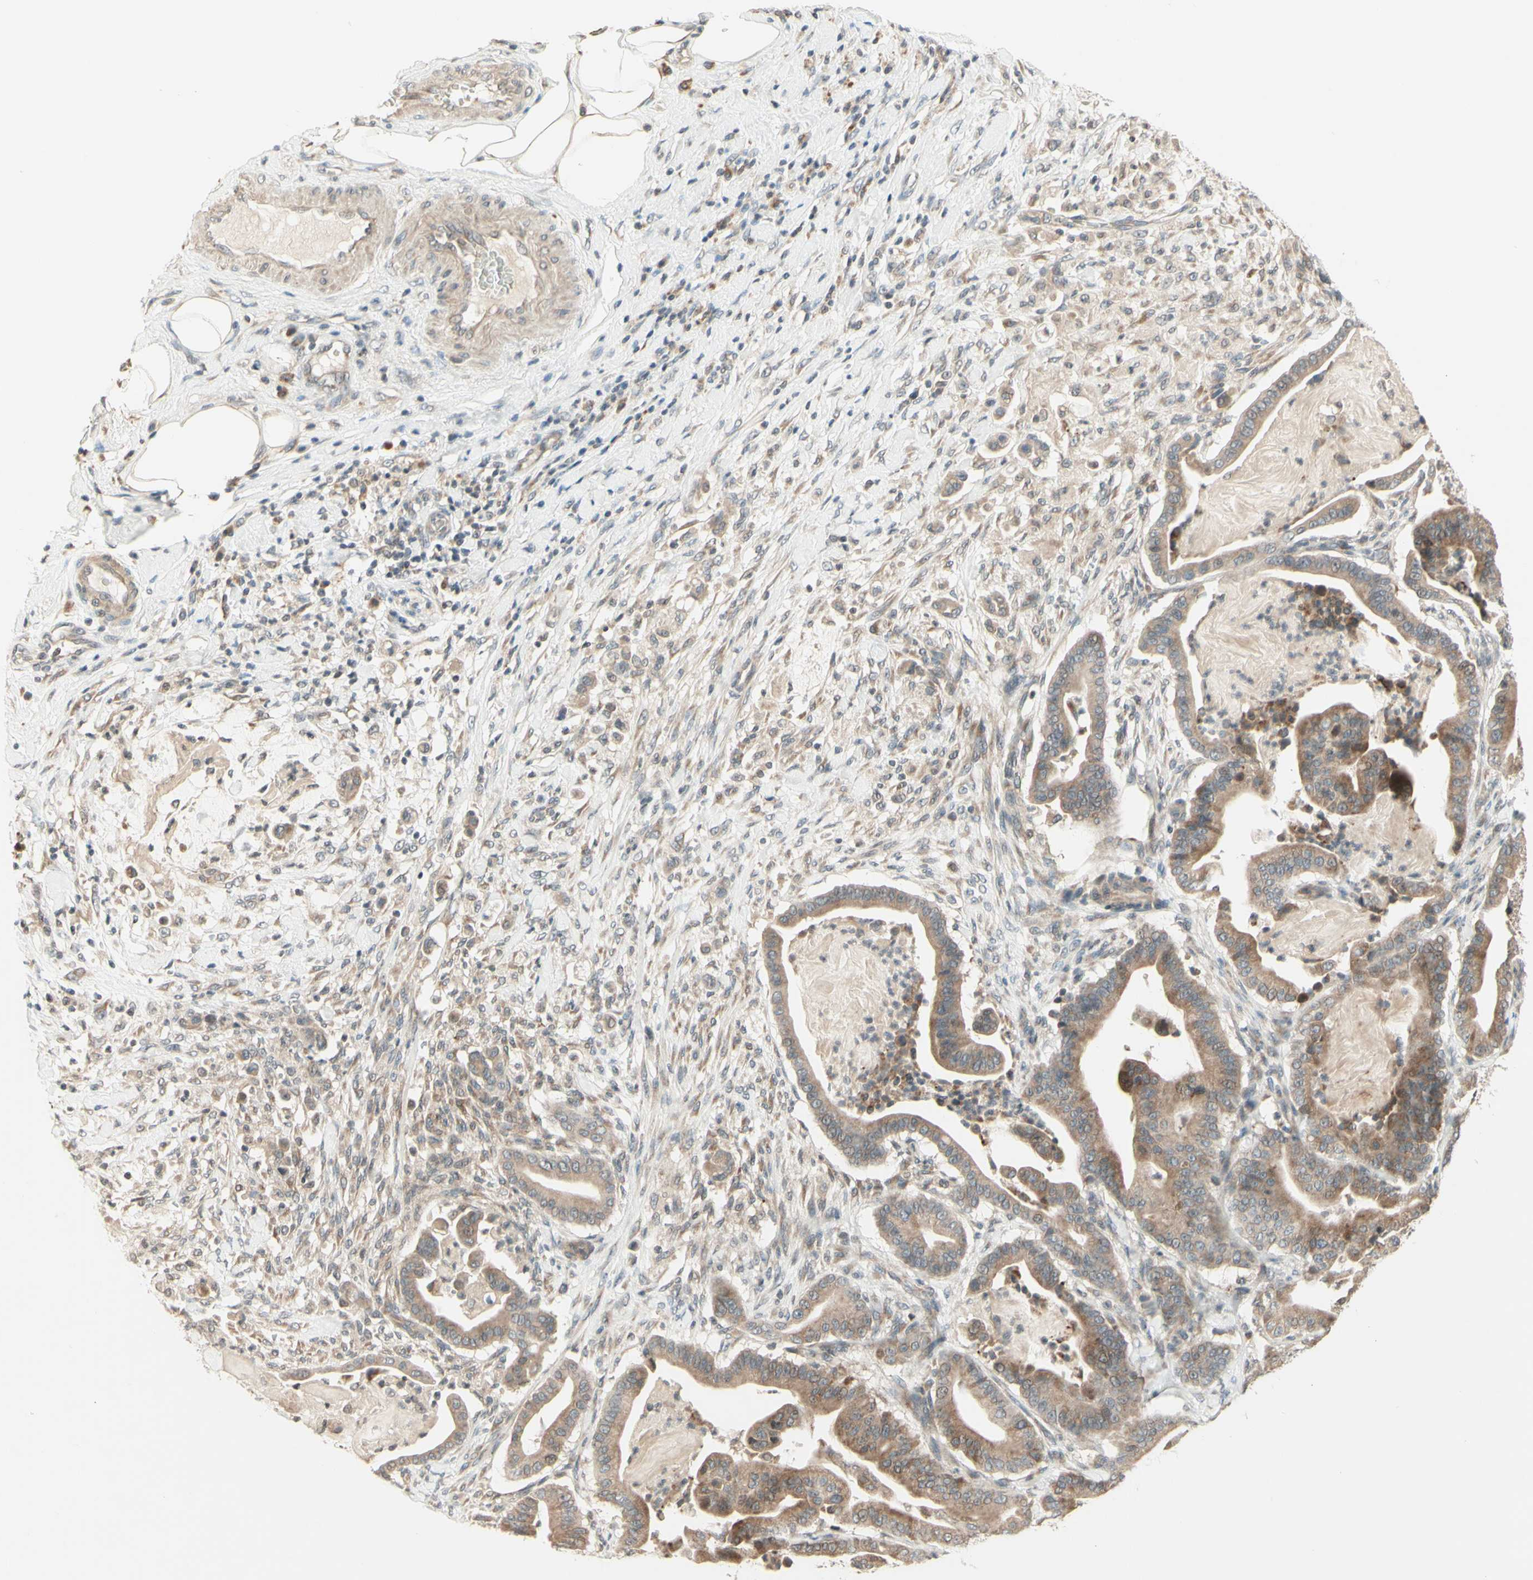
{"staining": {"intensity": "weak", "quantity": ">75%", "location": "cytoplasmic/membranous"}, "tissue": "pancreatic cancer", "cell_type": "Tumor cells", "image_type": "cancer", "snomed": [{"axis": "morphology", "description": "Adenocarcinoma, NOS"}, {"axis": "topography", "description": "Pancreas"}], "caption": "An immunohistochemistry (IHC) histopathology image of neoplastic tissue is shown. Protein staining in brown labels weak cytoplasmic/membranous positivity in pancreatic adenocarcinoma within tumor cells.", "gene": "ZW10", "patient": {"sex": "male", "age": 63}}